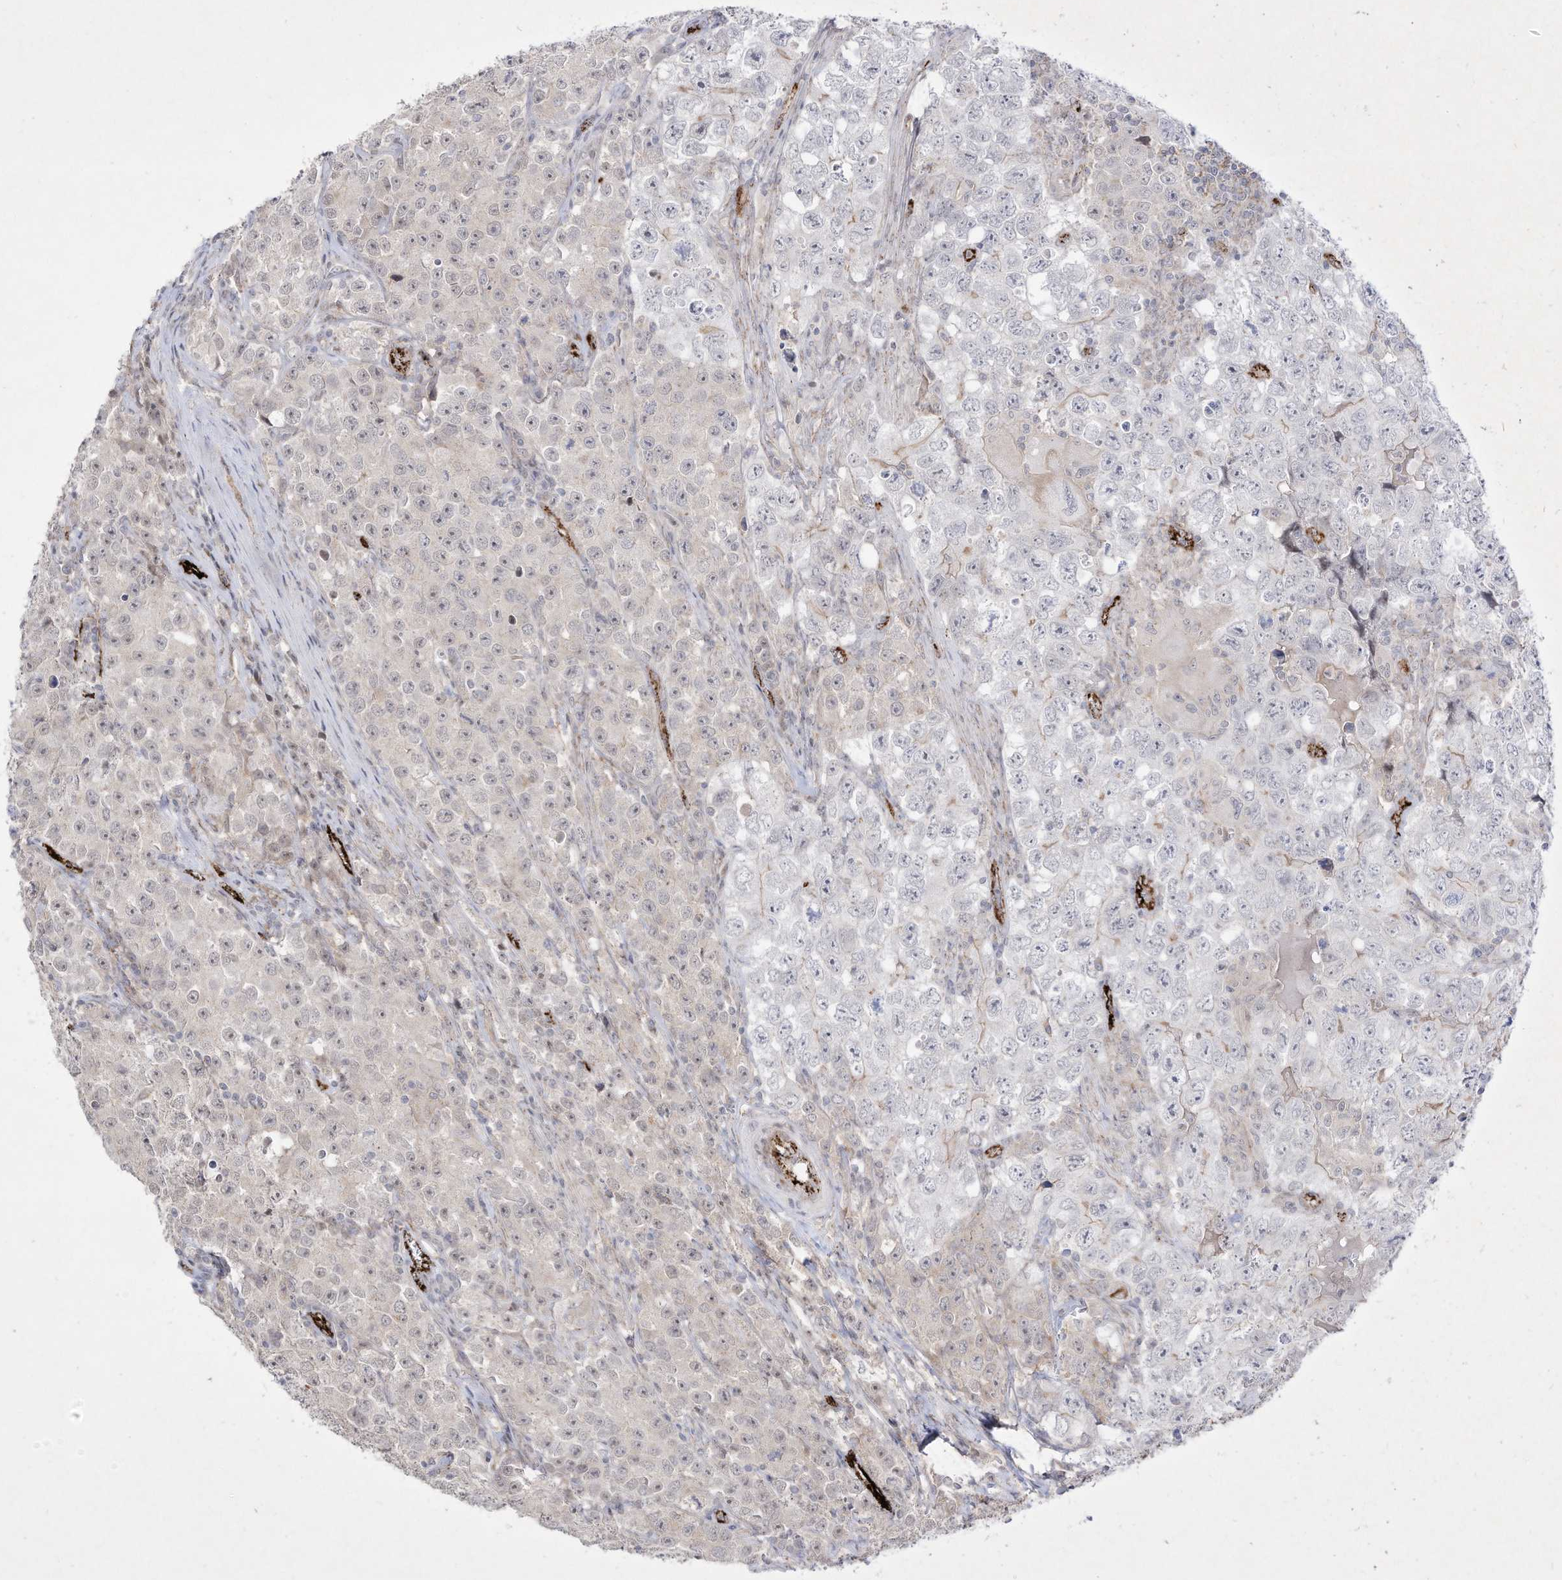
{"staining": {"intensity": "negative", "quantity": "none", "location": "none"}, "tissue": "testis cancer", "cell_type": "Tumor cells", "image_type": "cancer", "snomed": [{"axis": "morphology", "description": "Seminoma, NOS"}, {"axis": "morphology", "description": "Carcinoma, Embryonal, NOS"}, {"axis": "topography", "description": "Testis"}], "caption": "Immunohistochemistry of testis embryonal carcinoma displays no positivity in tumor cells.", "gene": "ZGRF1", "patient": {"sex": "male", "age": 43}}